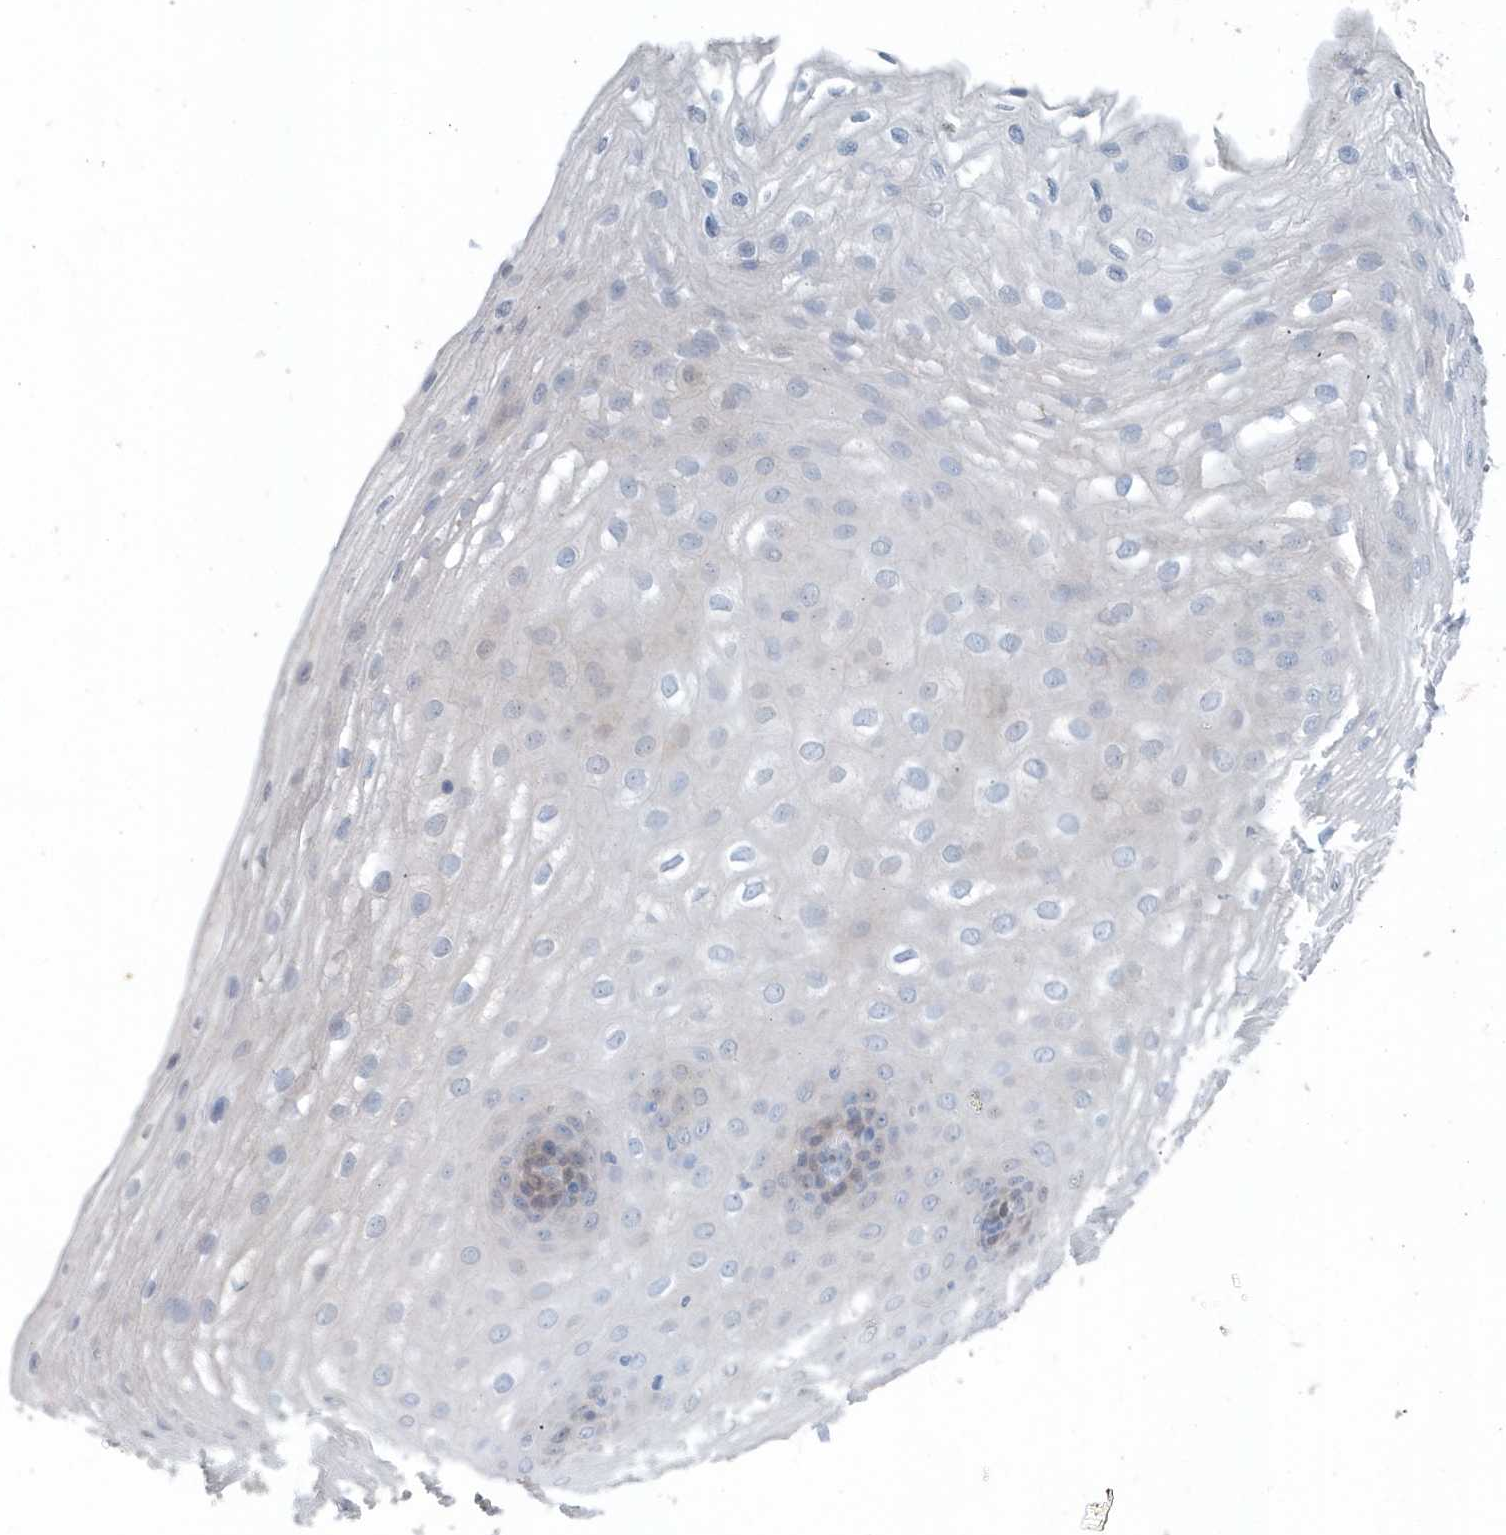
{"staining": {"intensity": "weak", "quantity": "<25%", "location": "cytoplasmic/membranous"}, "tissue": "esophagus", "cell_type": "Squamous epithelial cells", "image_type": "normal", "snomed": [{"axis": "morphology", "description": "Normal tissue, NOS"}, {"axis": "topography", "description": "Esophagus"}], "caption": "IHC of unremarkable esophagus exhibits no staining in squamous epithelial cells. (Immunohistochemistry, brightfield microscopy, high magnification).", "gene": "PFN2", "patient": {"sex": "female", "age": 66}}